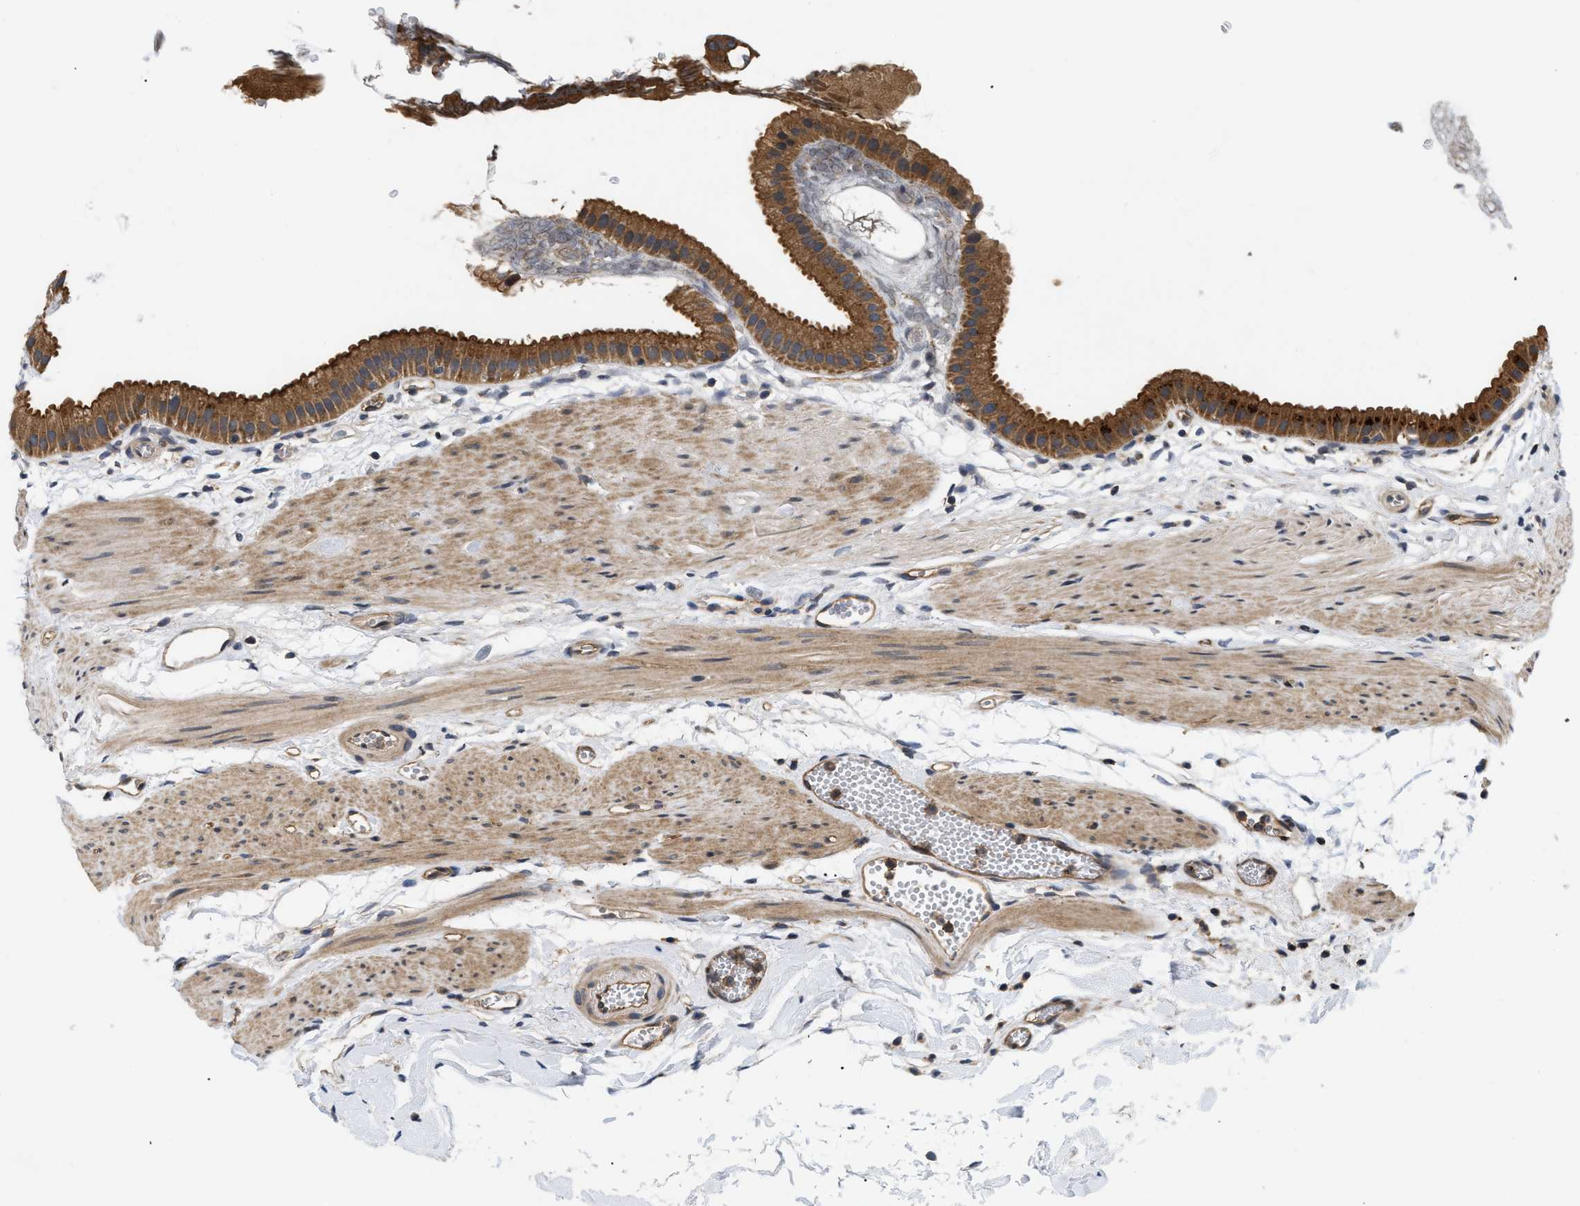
{"staining": {"intensity": "strong", "quantity": ">75%", "location": "cytoplasmic/membranous"}, "tissue": "gallbladder", "cell_type": "Glandular cells", "image_type": "normal", "snomed": [{"axis": "morphology", "description": "Normal tissue, NOS"}, {"axis": "topography", "description": "Gallbladder"}], "caption": "Immunohistochemistry image of normal gallbladder: human gallbladder stained using immunohistochemistry (IHC) demonstrates high levels of strong protein expression localized specifically in the cytoplasmic/membranous of glandular cells, appearing as a cytoplasmic/membranous brown color.", "gene": "HMGCR", "patient": {"sex": "female", "age": 64}}